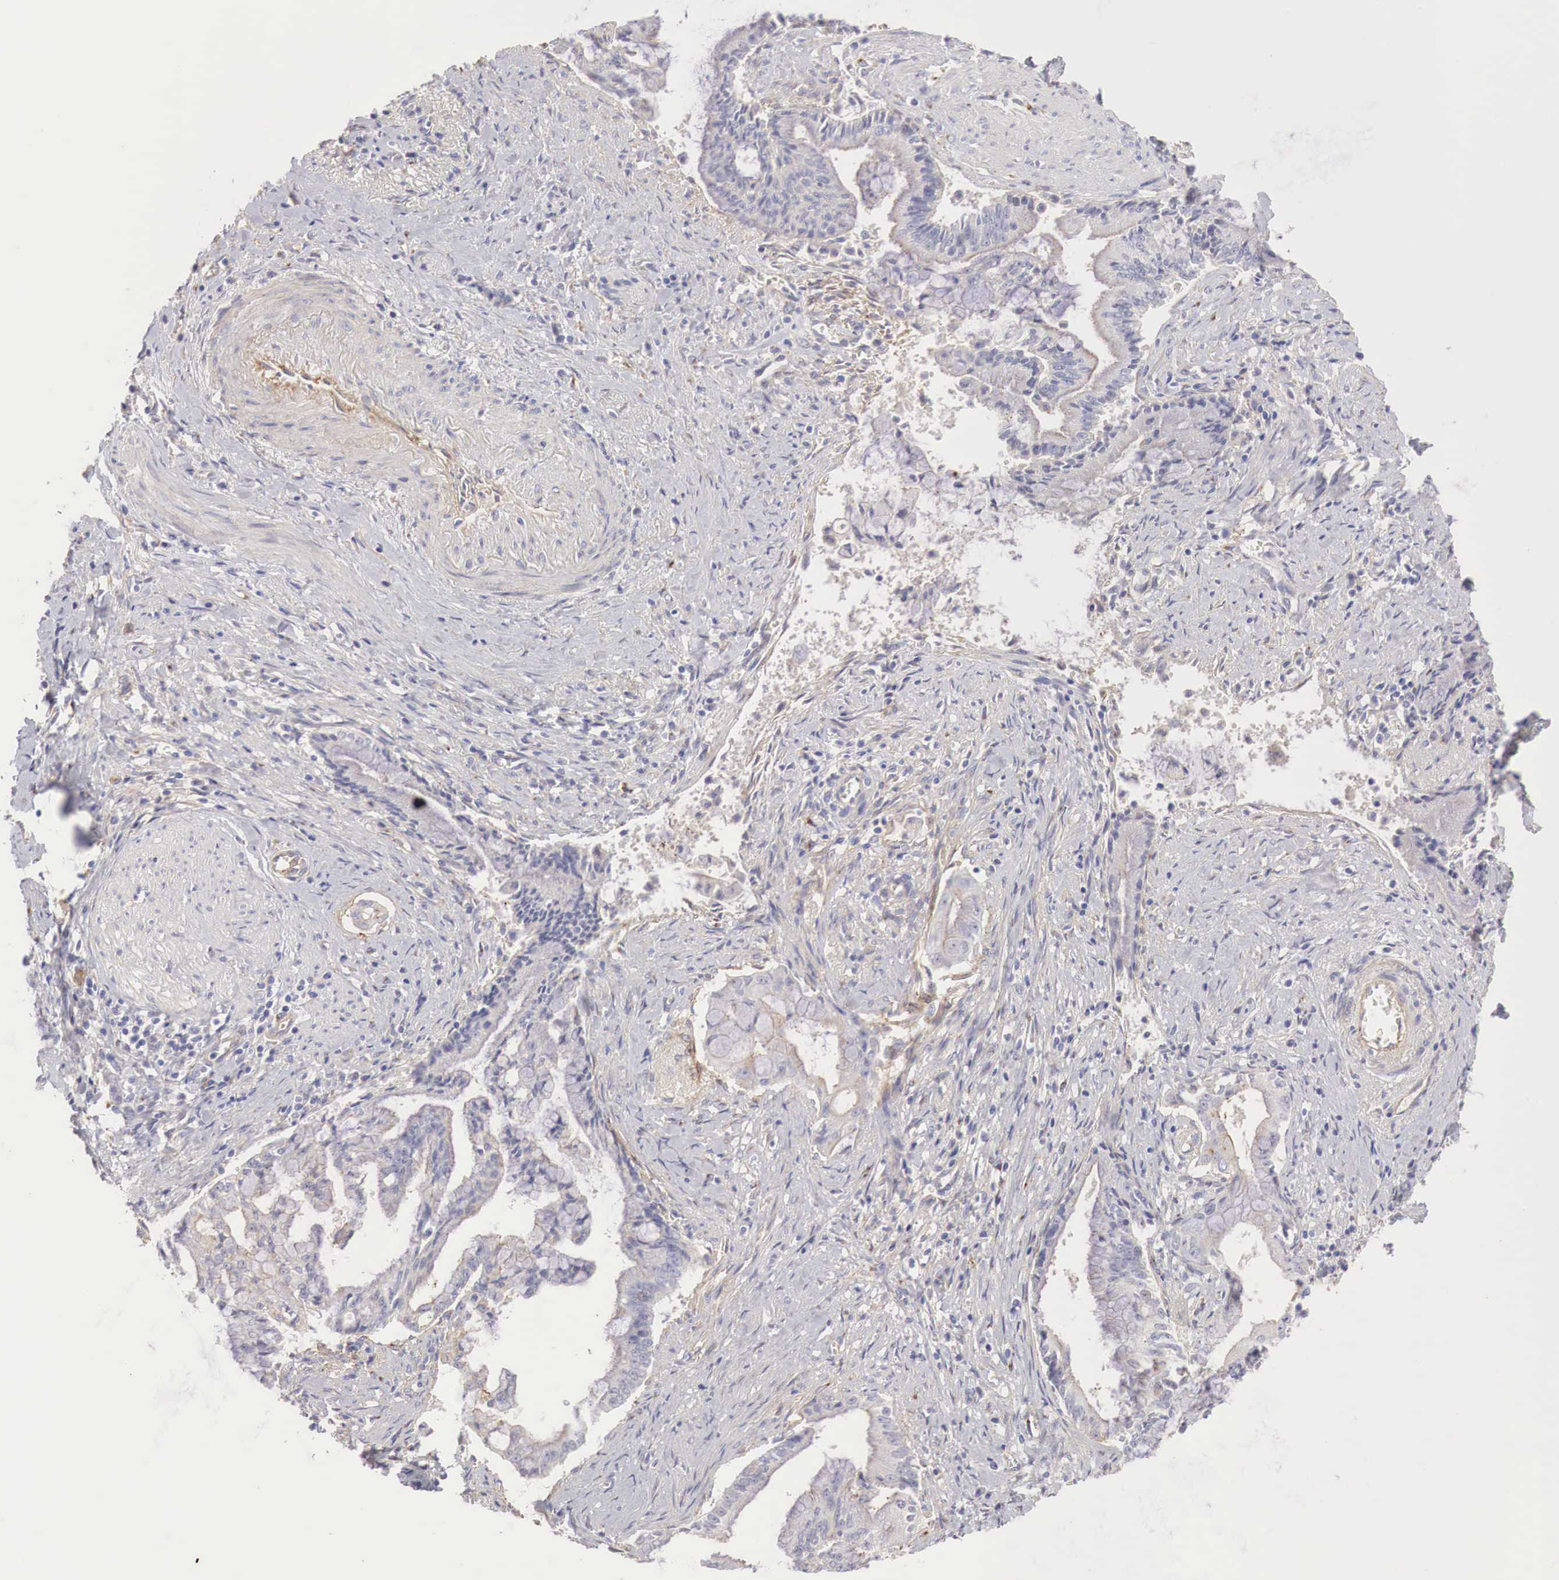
{"staining": {"intensity": "negative", "quantity": "none", "location": "none"}, "tissue": "pancreatic cancer", "cell_type": "Tumor cells", "image_type": "cancer", "snomed": [{"axis": "morphology", "description": "Adenocarcinoma, NOS"}, {"axis": "topography", "description": "Pancreas"}], "caption": "DAB immunohistochemical staining of human adenocarcinoma (pancreatic) reveals no significant expression in tumor cells.", "gene": "KLHDC7B", "patient": {"sex": "male", "age": 59}}